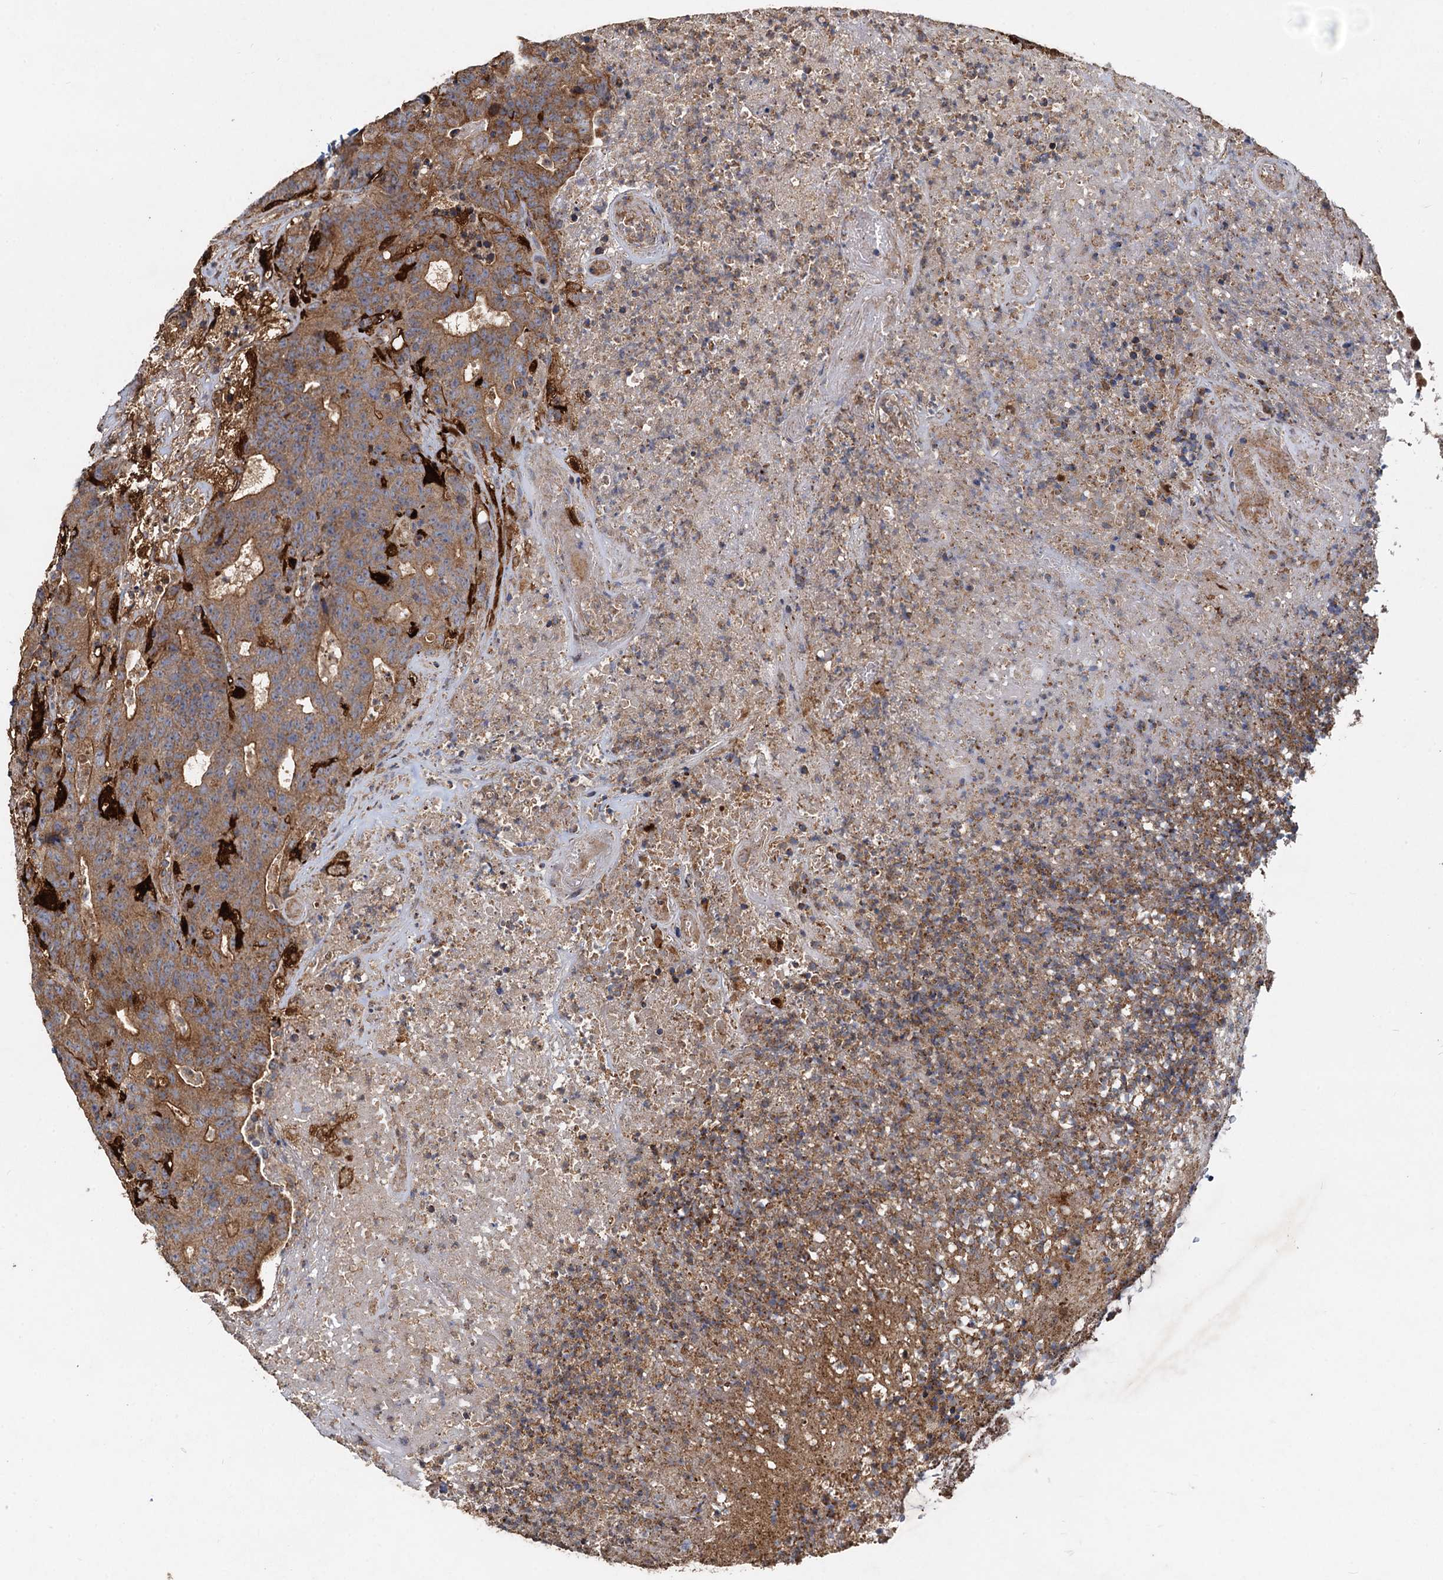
{"staining": {"intensity": "moderate", "quantity": ">75%", "location": "cytoplasmic/membranous"}, "tissue": "colorectal cancer", "cell_type": "Tumor cells", "image_type": "cancer", "snomed": [{"axis": "morphology", "description": "Adenocarcinoma, NOS"}, {"axis": "topography", "description": "Colon"}], "caption": "Immunohistochemical staining of colorectal cancer (adenocarcinoma) shows moderate cytoplasmic/membranous protein expression in approximately >75% of tumor cells.", "gene": "SDS", "patient": {"sex": "female", "age": 75}}